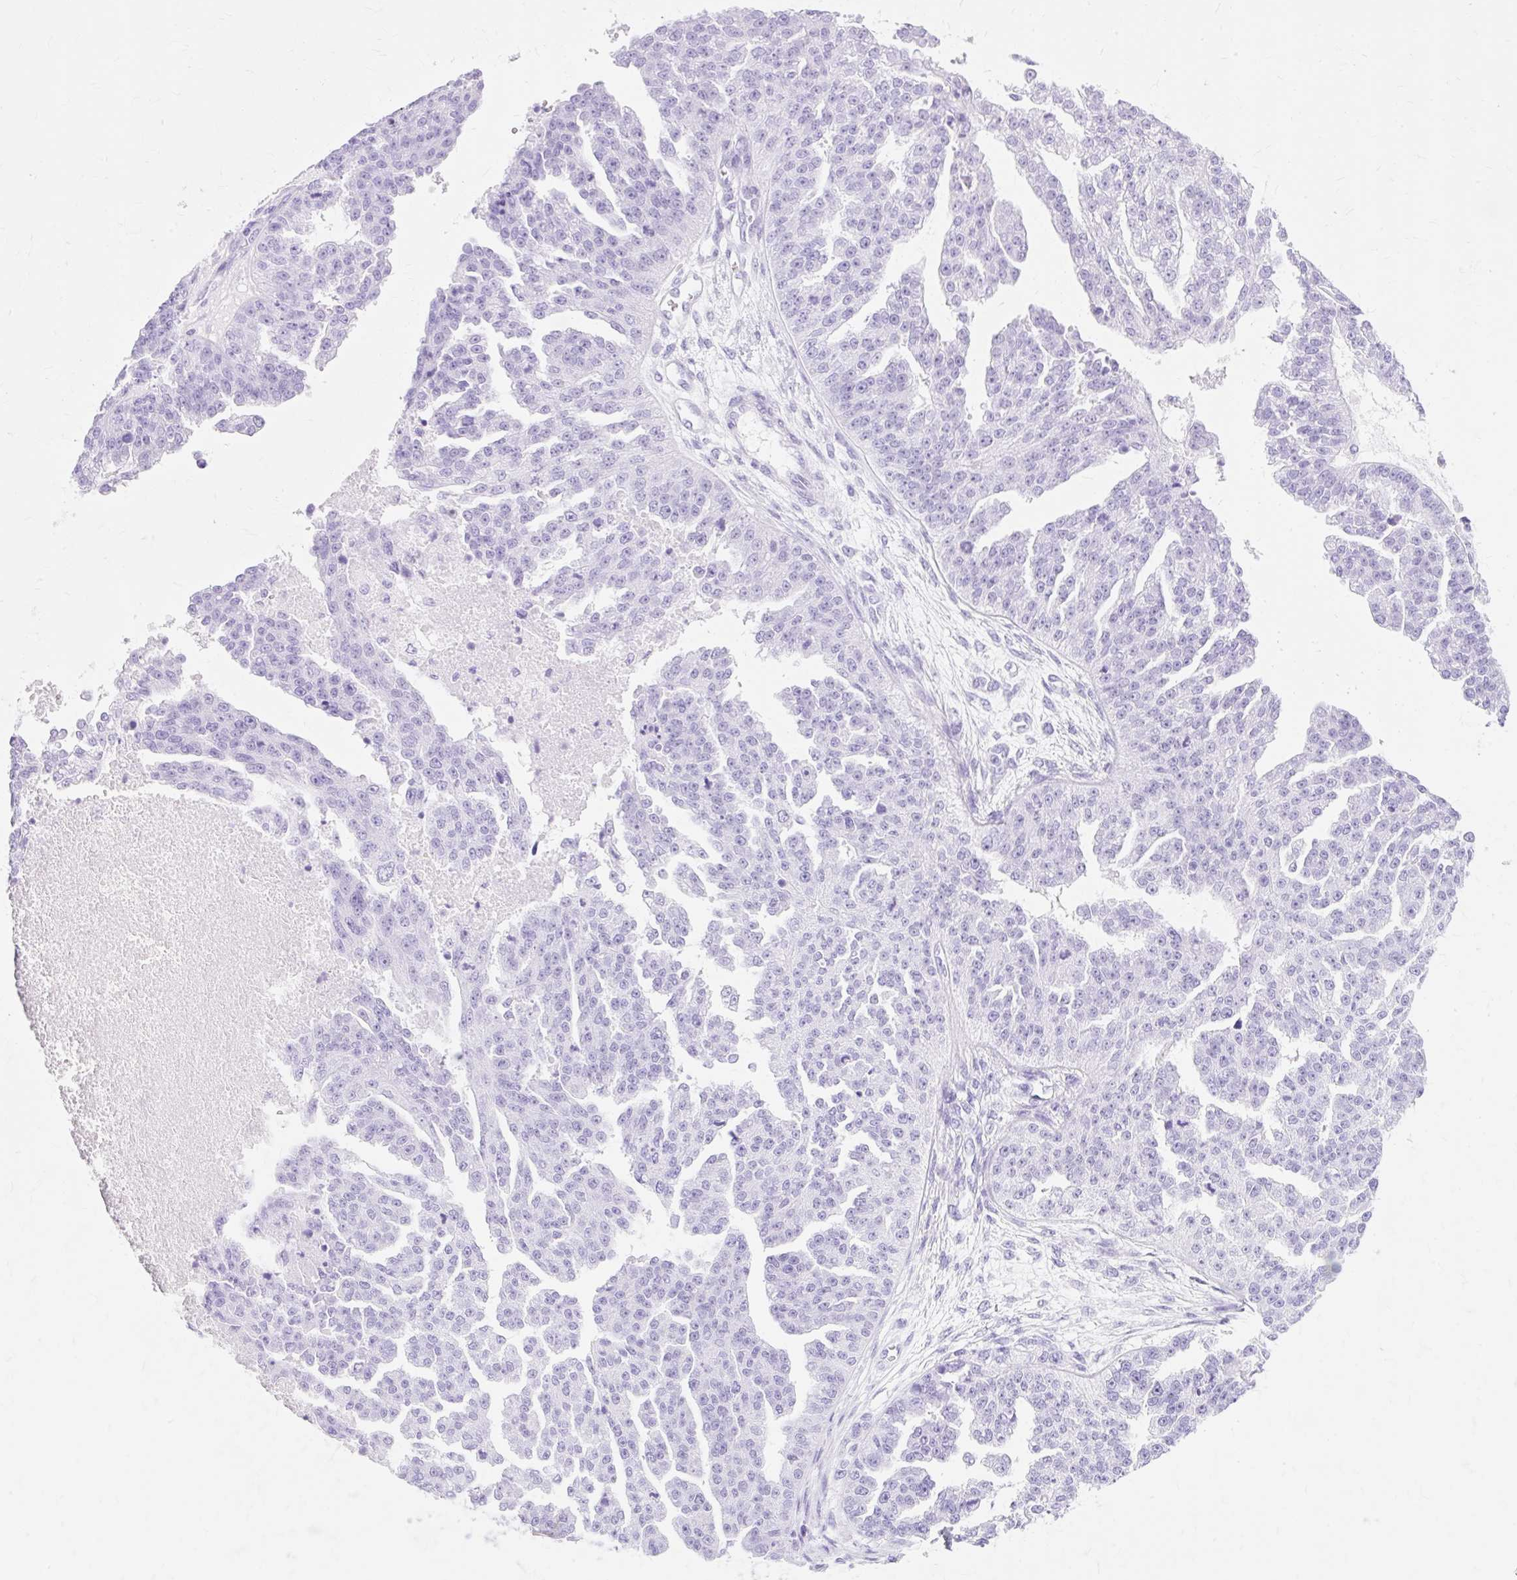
{"staining": {"intensity": "negative", "quantity": "none", "location": "none"}, "tissue": "ovarian cancer", "cell_type": "Tumor cells", "image_type": "cancer", "snomed": [{"axis": "morphology", "description": "Cystadenocarcinoma, serous, NOS"}, {"axis": "topography", "description": "Ovary"}], "caption": "A histopathology image of serous cystadenocarcinoma (ovarian) stained for a protein exhibits no brown staining in tumor cells. The staining is performed using DAB brown chromogen with nuclei counter-stained in using hematoxylin.", "gene": "MBP", "patient": {"sex": "female", "age": 58}}